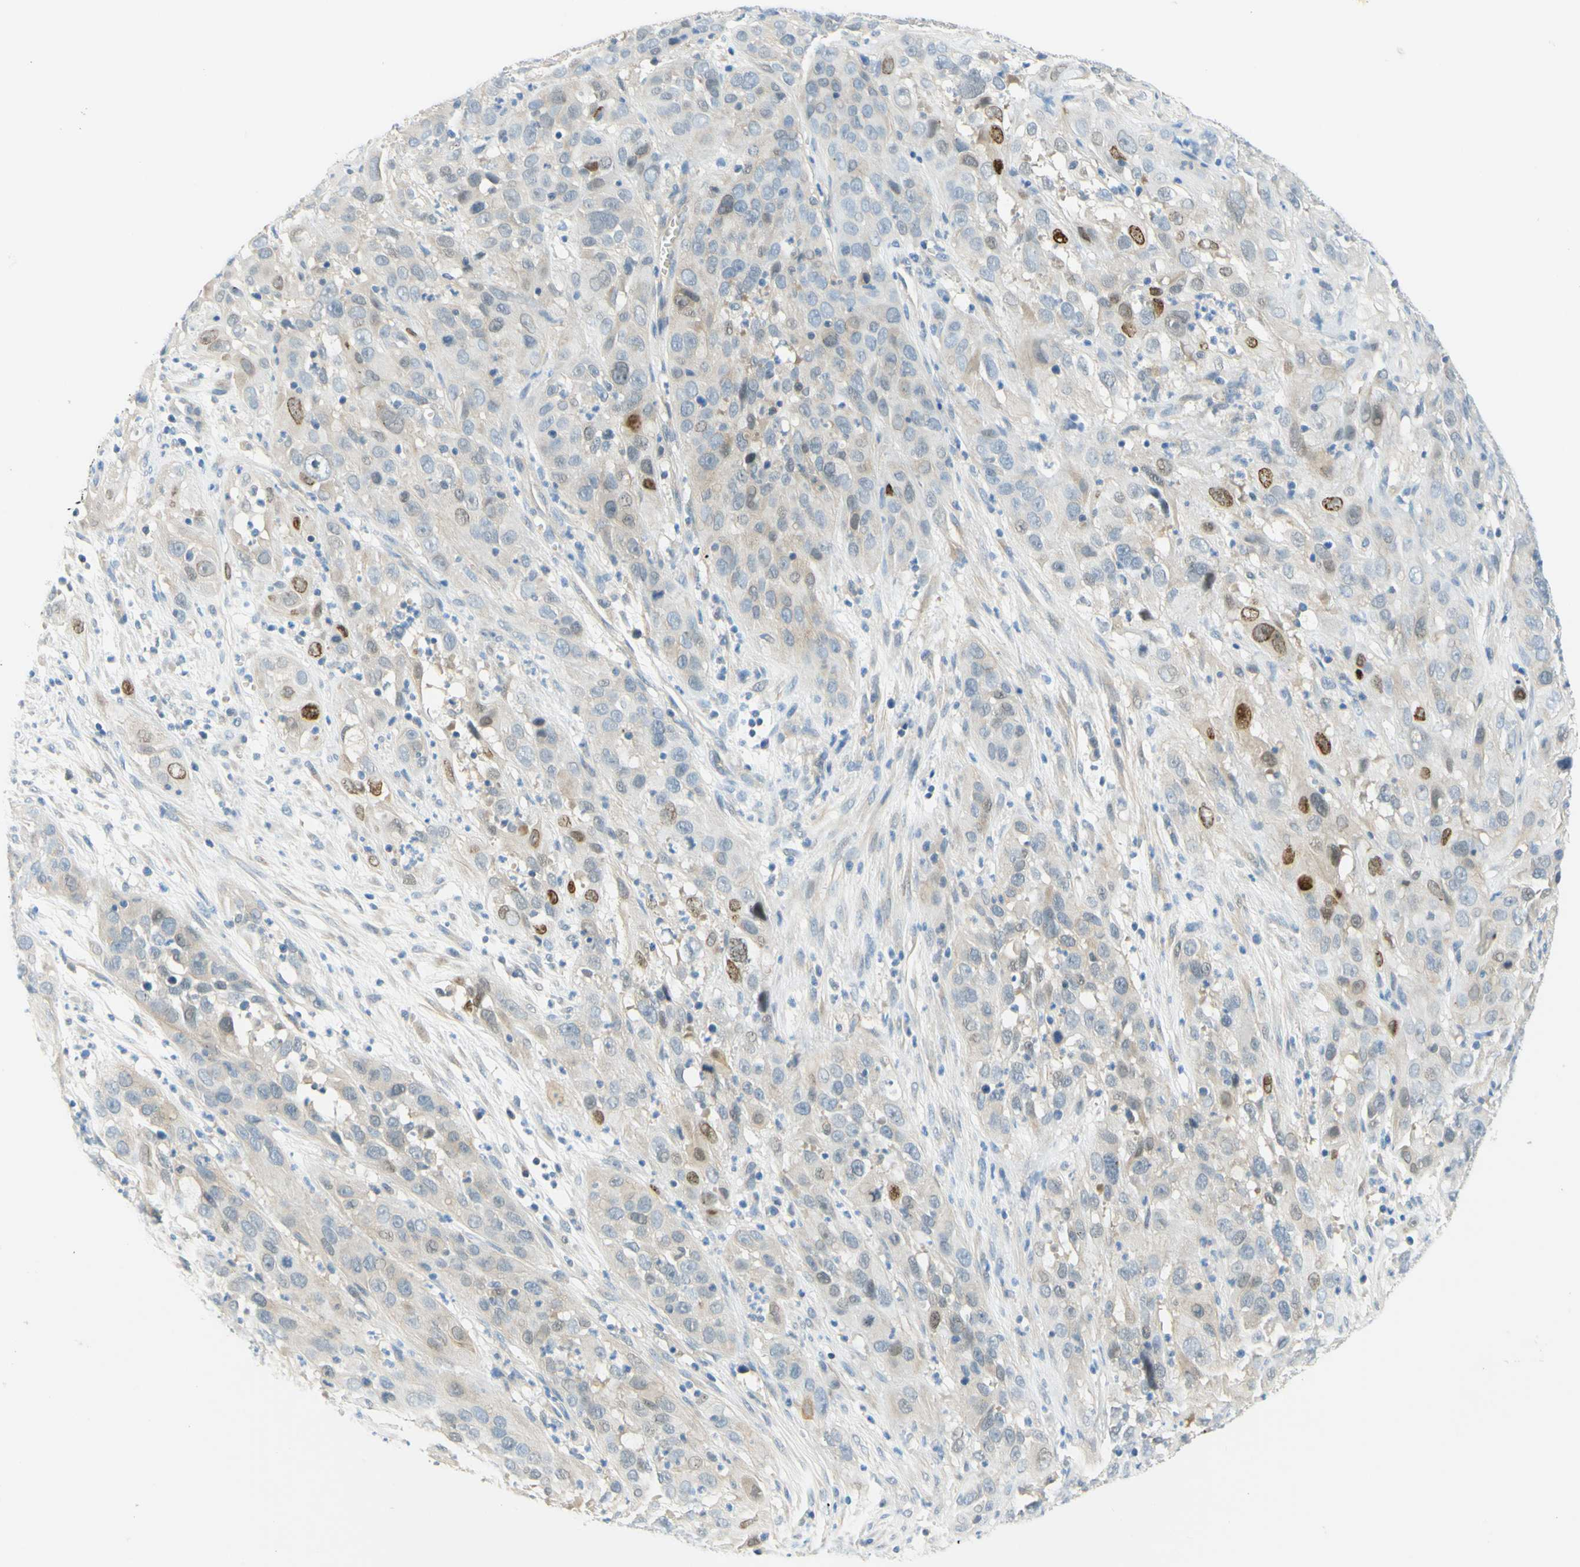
{"staining": {"intensity": "moderate", "quantity": "<25%", "location": "cytoplasmic/membranous,nuclear"}, "tissue": "cervical cancer", "cell_type": "Tumor cells", "image_type": "cancer", "snomed": [{"axis": "morphology", "description": "Squamous cell carcinoma, NOS"}, {"axis": "topography", "description": "Cervix"}], "caption": "Immunohistochemistry image of cervical cancer (squamous cell carcinoma) stained for a protein (brown), which displays low levels of moderate cytoplasmic/membranous and nuclear staining in approximately <25% of tumor cells.", "gene": "ENTREP2", "patient": {"sex": "female", "age": 32}}